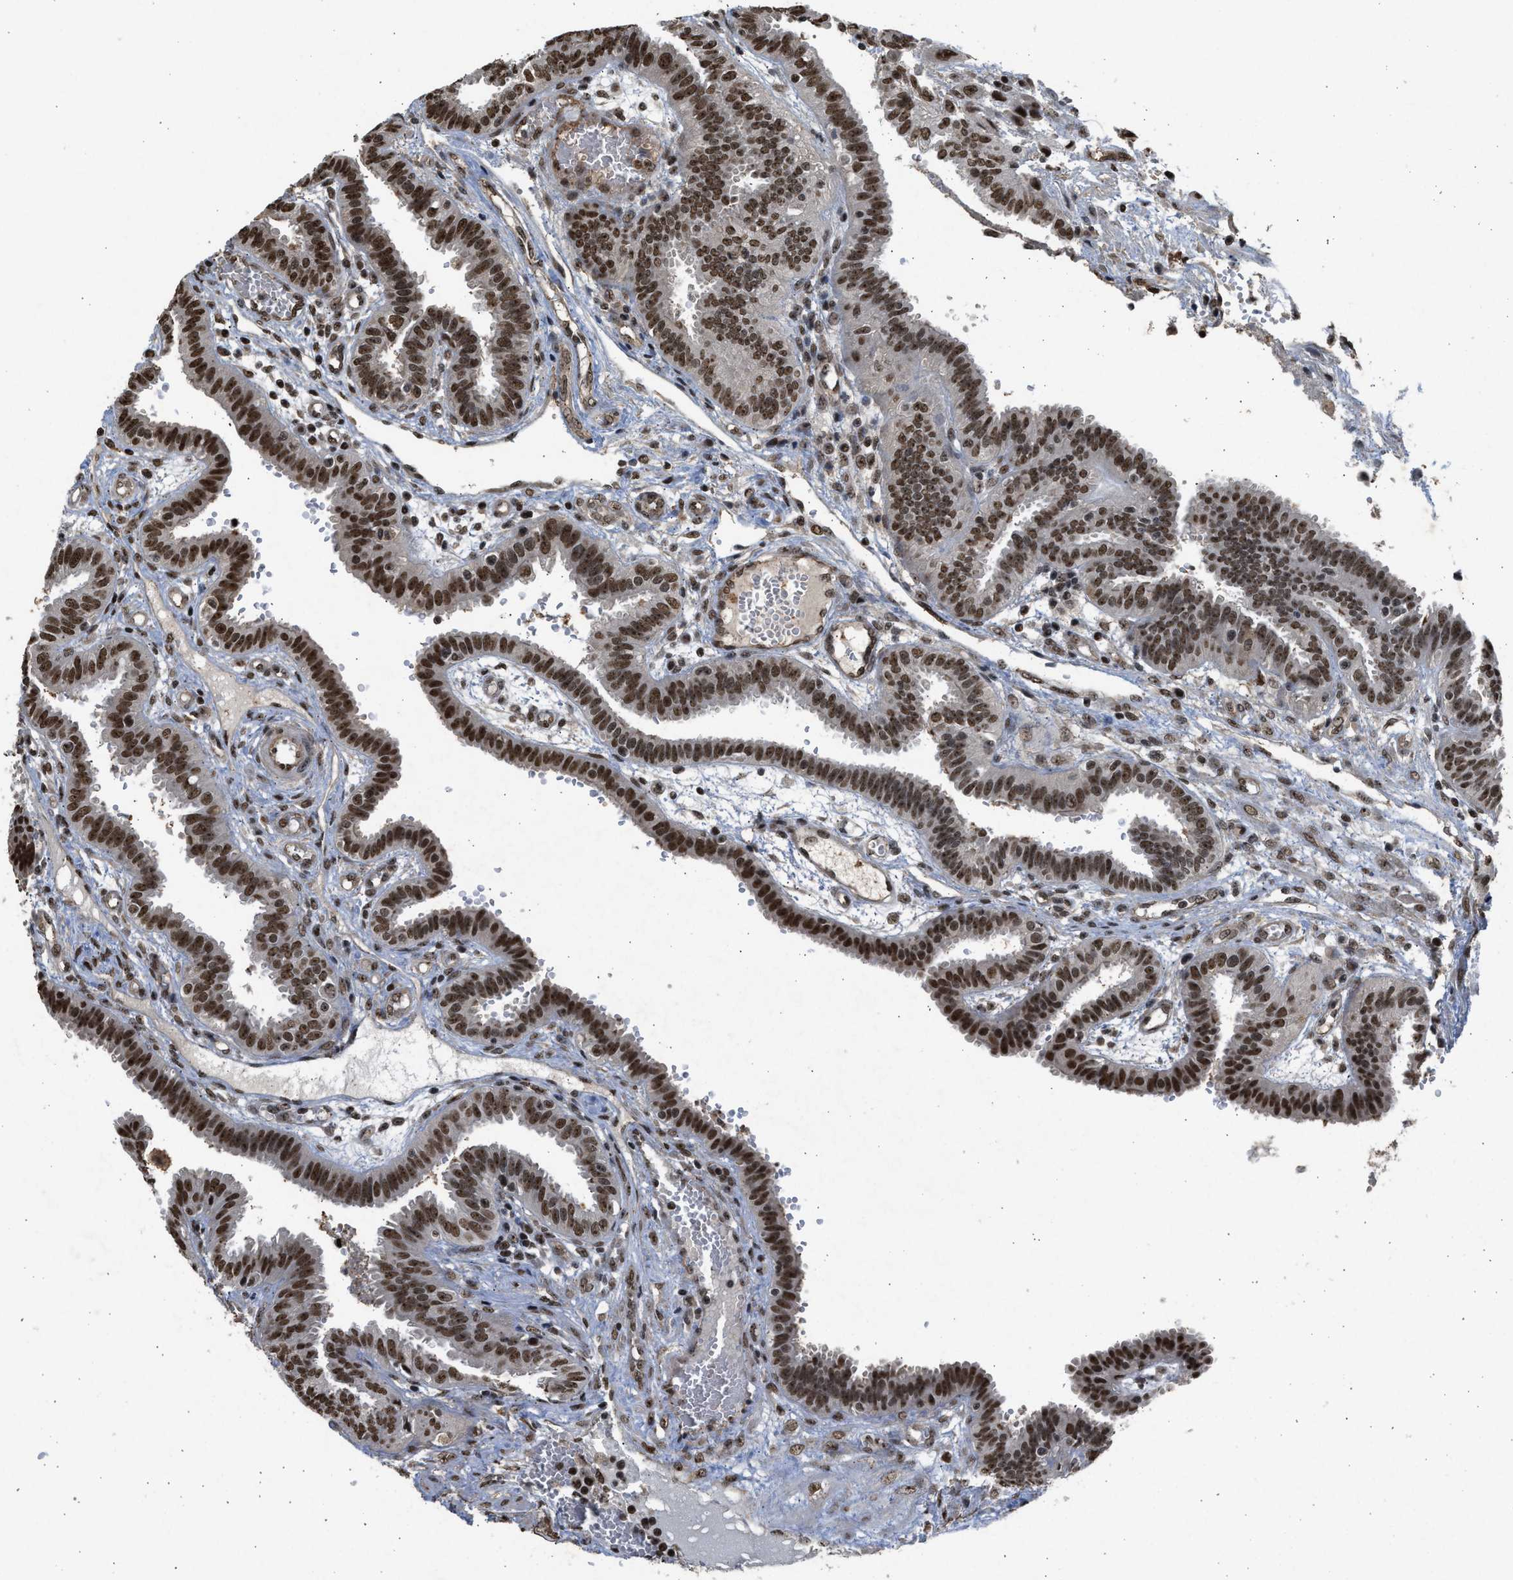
{"staining": {"intensity": "strong", "quantity": ">75%", "location": "nuclear"}, "tissue": "fallopian tube", "cell_type": "Glandular cells", "image_type": "normal", "snomed": [{"axis": "morphology", "description": "Normal tissue, NOS"}, {"axis": "topography", "description": "Fallopian tube"}, {"axis": "topography", "description": "Placenta"}], "caption": "Fallopian tube stained with DAB IHC exhibits high levels of strong nuclear positivity in approximately >75% of glandular cells.", "gene": "TFDP2", "patient": {"sex": "female", "age": 32}}